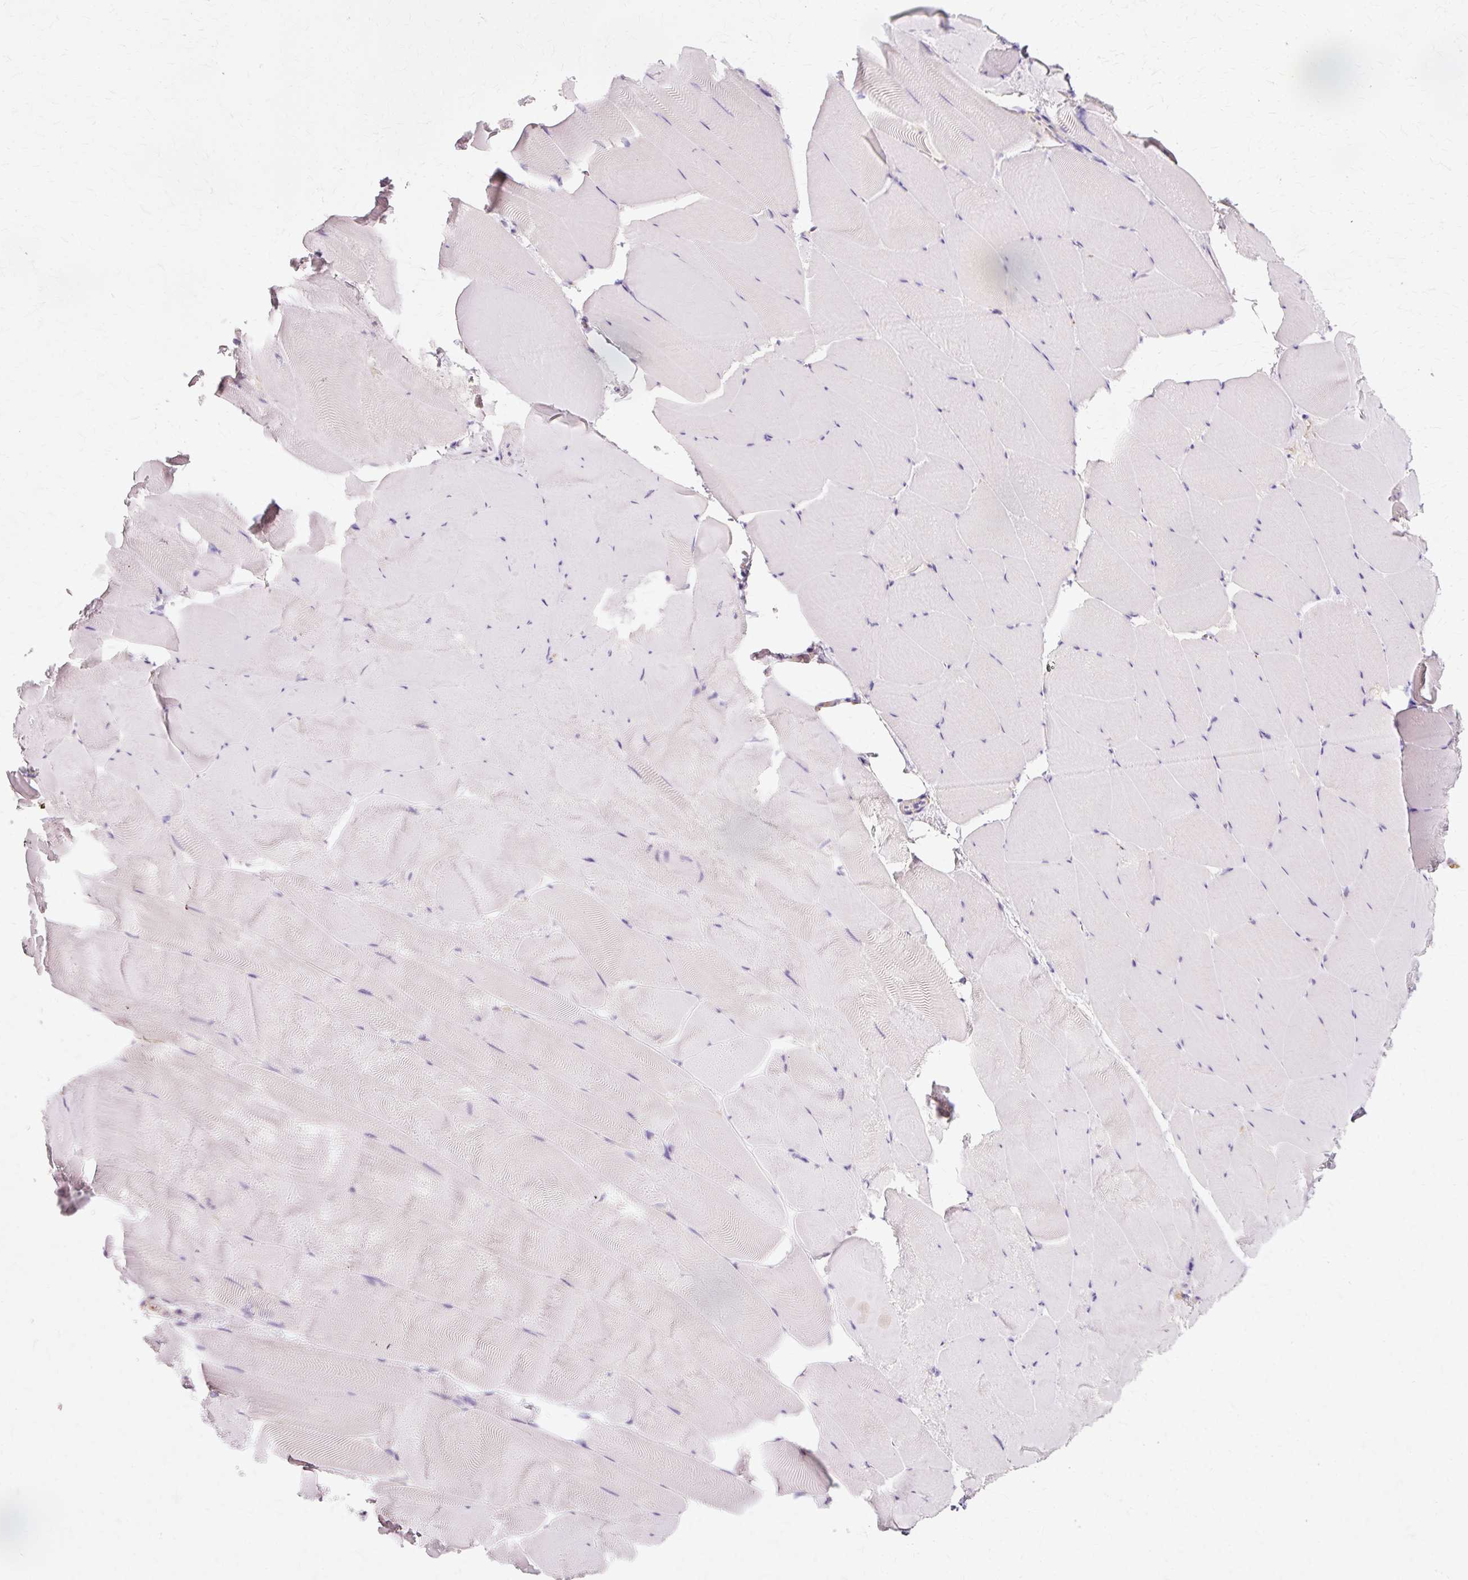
{"staining": {"intensity": "negative", "quantity": "none", "location": "none"}, "tissue": "skeletal muscle", "cell_type": "Myocytes", "image_type": "normal", "snomed": [{"axis": "morphology", "description": "Normal tissue, NOS"}, {"axis": "topography", "description": "Skeletal muscle"}], "caption": "Immunohistochemical staining of unremarkable skeletal muscle reveals no significant positivity in myocytes.", "gene": "GPX1", "patient": {"sex": "female", "age": 64}}